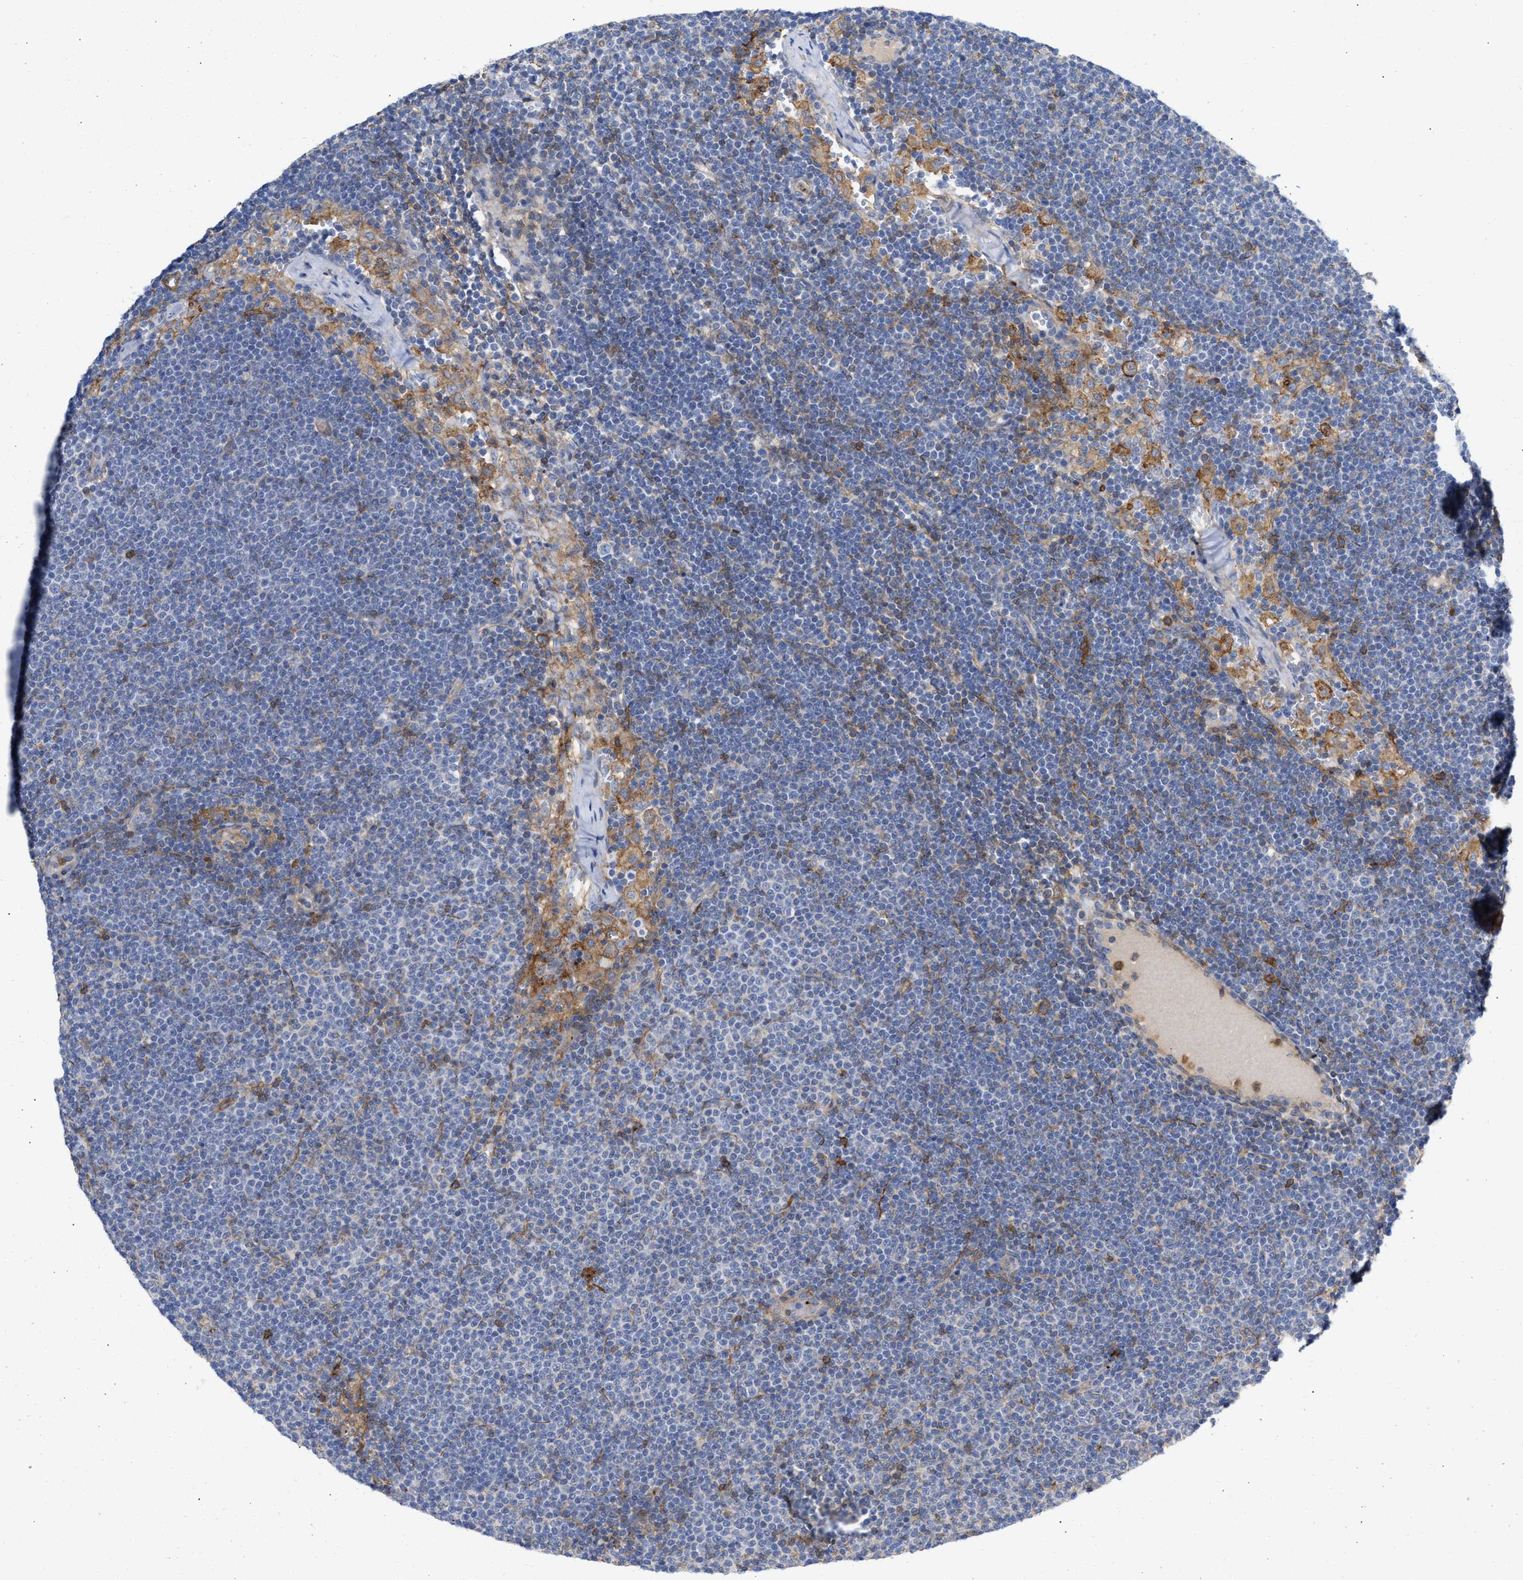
{"staining": {"intensity": "negative", "quantity": "none", "location": "none"}, "tissue": "lymphoma", "cell_type": "Tumor cells", "image_type": "cancer", "snomed": [{"axis": "morphology", "description": "Malignant lymphoma, non-Hodgkin's type, Low grade"}, {"axis": "topography", "description": "Lymph node"}], "caption": "Immunohistochemical staining of lymphoma displays no significant expression in tumor cells.", "gene": "HS3ST5", "patient": {"sex": "female", "age": 53}}